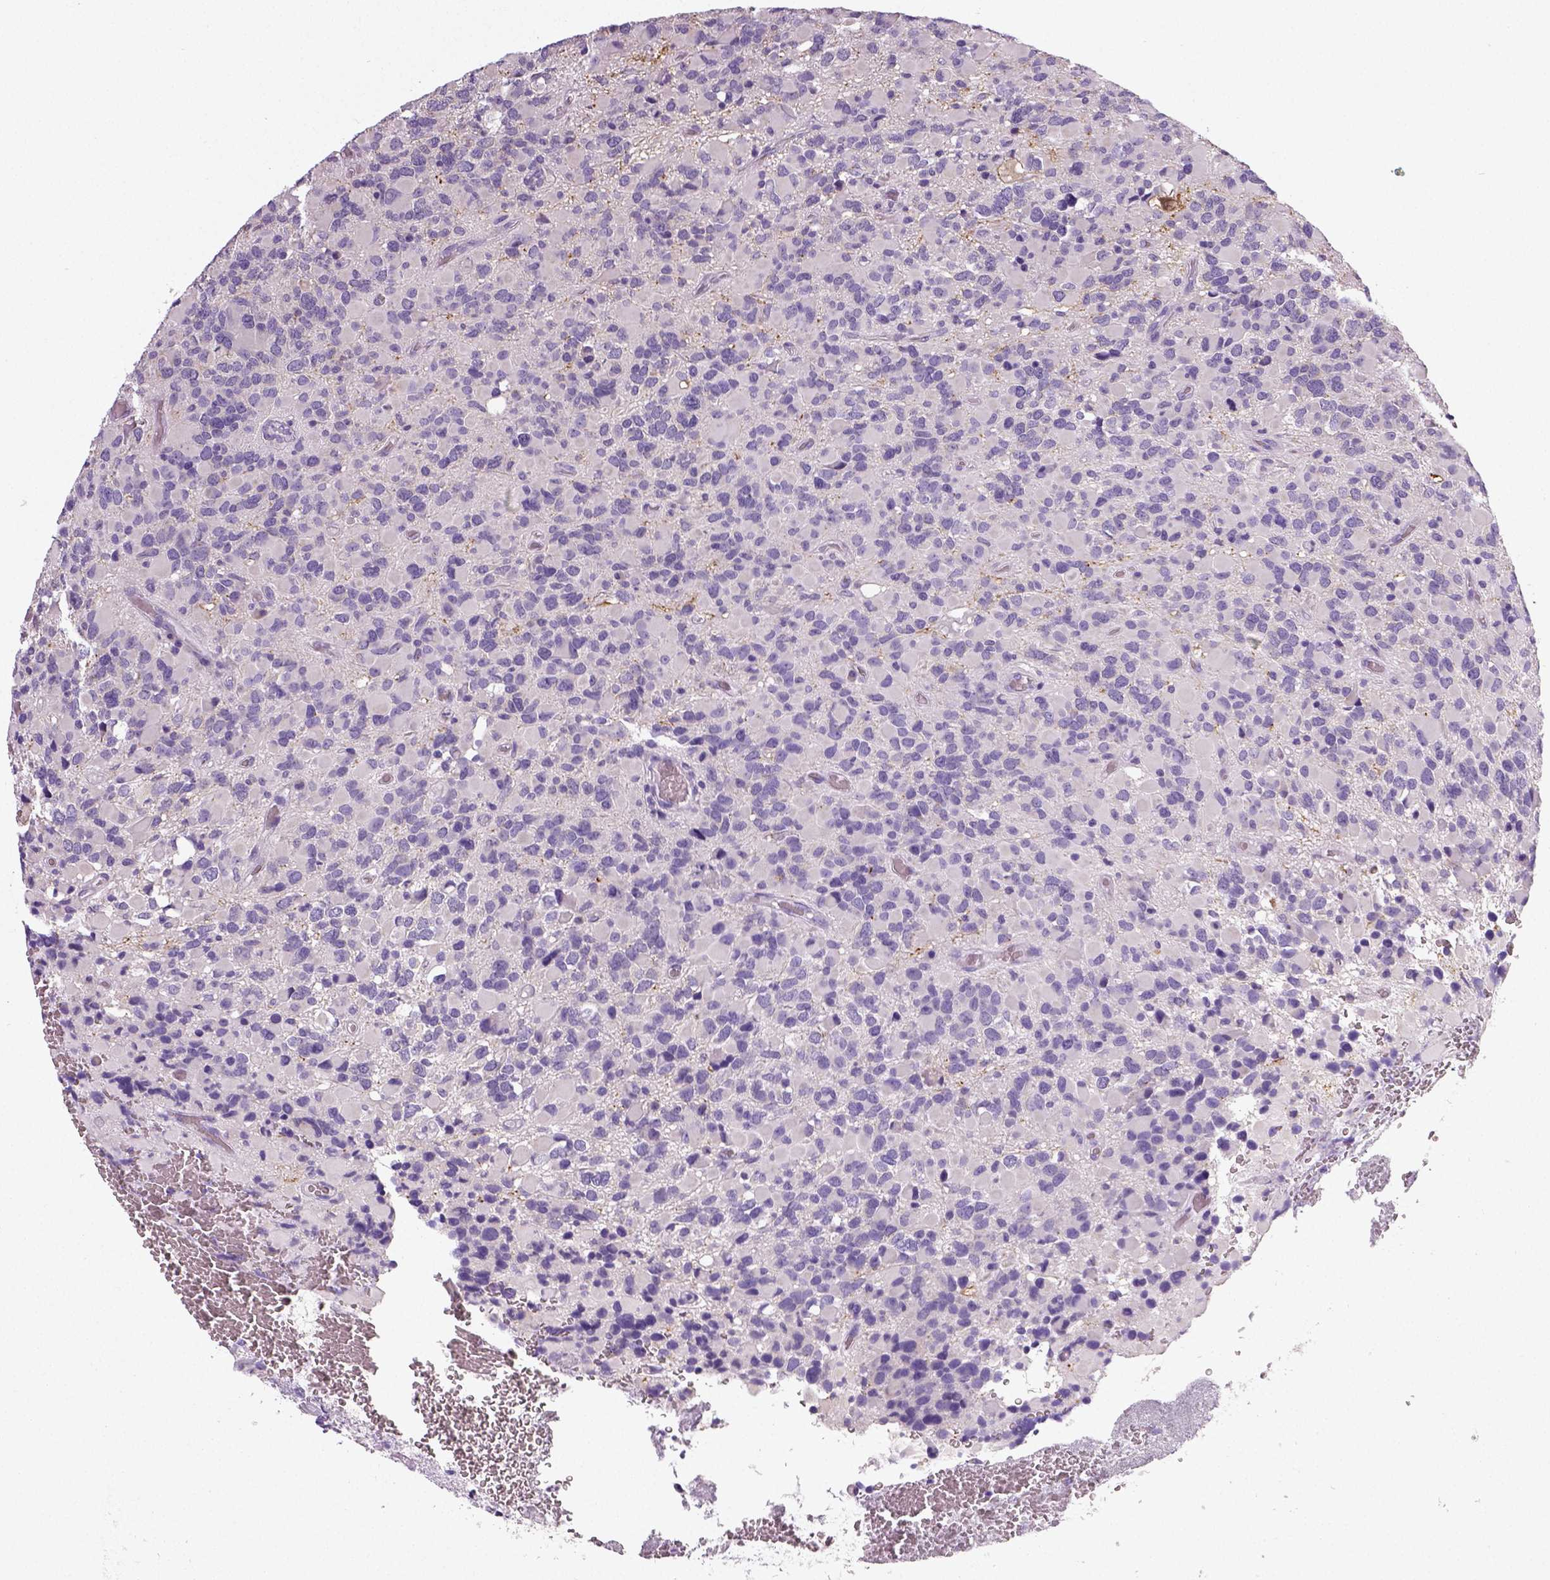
{"staining": {"intensity": "negative", "quantity": "none", "location": "none"}, "tissue": "glioma", "cell_type": "Tumor cells", "image_type": "cancer", "snomed": [{"axis": "morphology", "description": "Glioma, malignant, High grade"}, {"axis": "topography", "description": "Brain"}], "caption": "There is no significant staining in tumor cells of malignant high-grade glioma.", "gene": "NECAB2", "patient": {"sex": "female", "age": 40}}